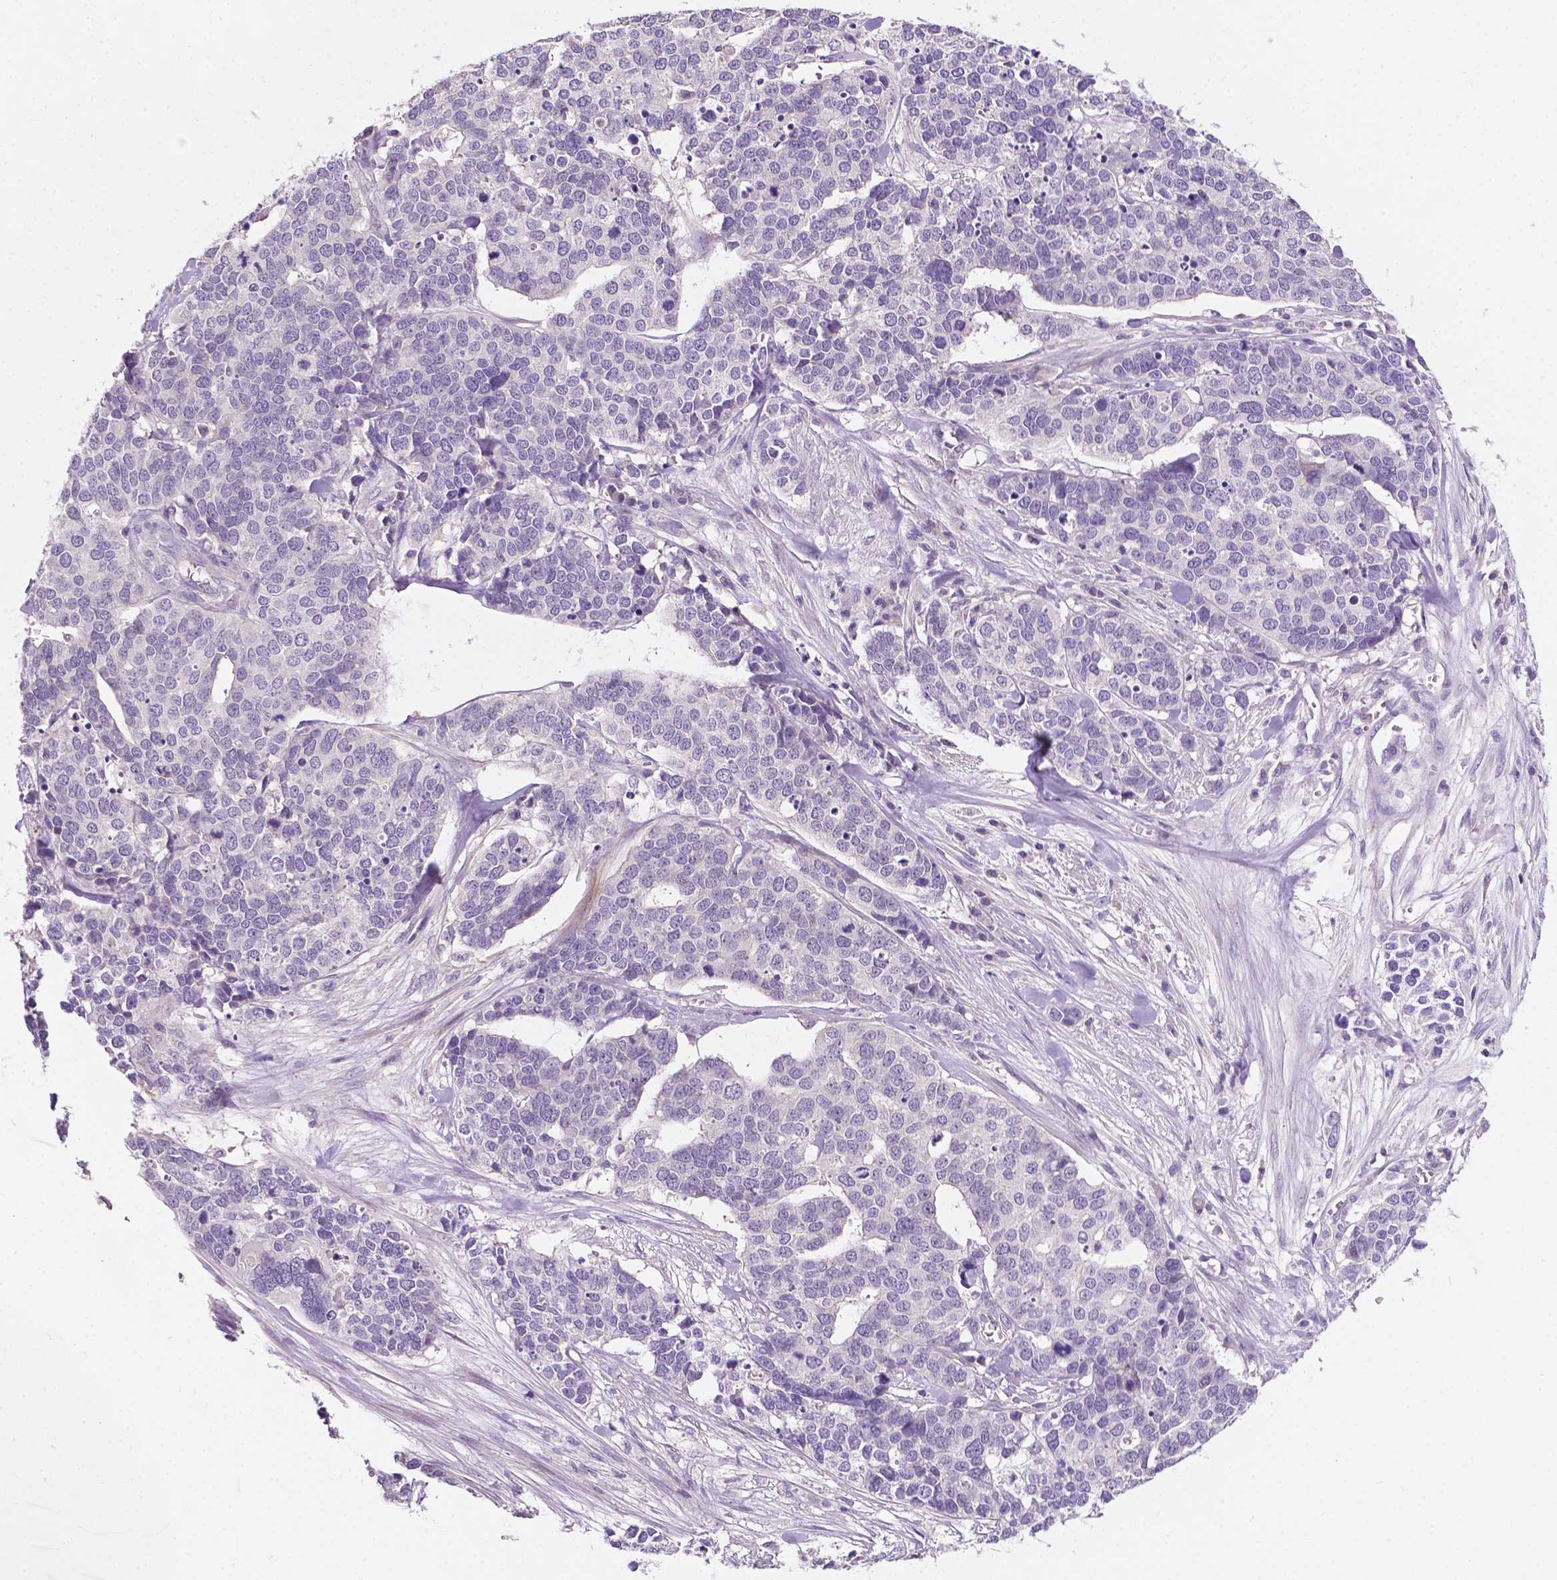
{"staining": {"intensity": "negative", "quantity": "none", "location": "none"}, "tissue": "ovarian cancer", "cell_type": "Tumor cells", "image_type": "cancer", "snomed": [{"axis": "morphology", "description": "Carcinoma, endometroid"}, {"axis": "topography", "description": "Ovary"}], "caption": "Tumor cells show no significant protein staining in ovarian endometroid carcinoma. (Brightfield microscopy of DAB (3,3'-diaminobenzidine) immunohistochemistry (IHC) at high magnification).", "gene": "EGFR", "patient": {"sex": "female", "age": 65}}